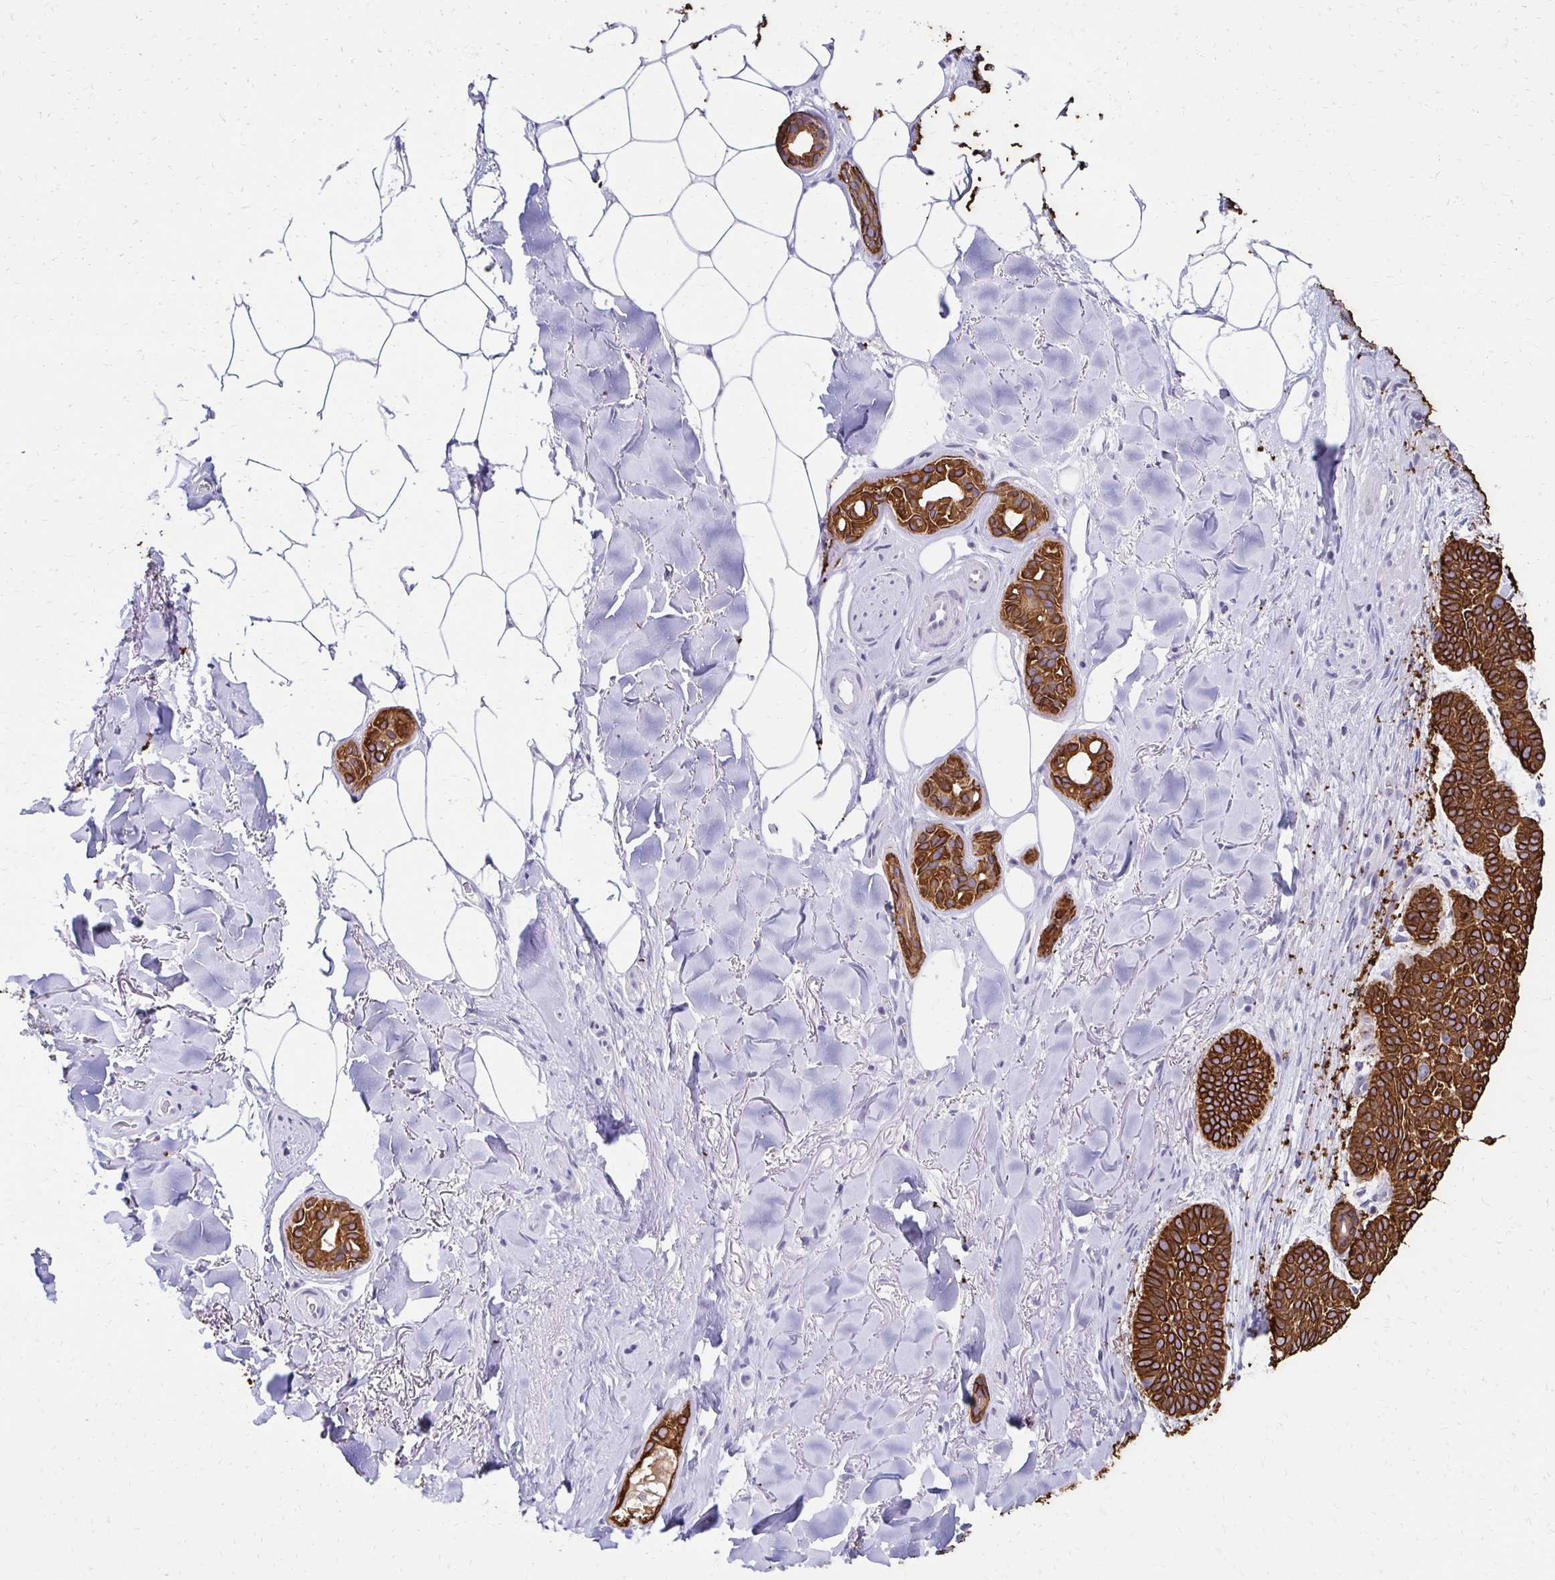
{"staining": {"intensity": "strong", "quantity": ">75%", "location": "cytoplasmic/membranous"}, "tissue": "skin cancer", "cell_type": "Tumor cells", "image_type": "cancer", "snomed": [{"axis": "morphology", "description": "Basal cell carcinoma"}, {"axis": "topography", "description": "Skin"}], "caption": "Immunohistochemical staining of human skin cancer (basal cell carcinoma) displays strong cytoplasmic/membranous protein expression in about >75% of tumor cells. Nuclei are stained in blue.", "gene": "C1QTNF2", "patient": {"sex": "female", "age": 82}}